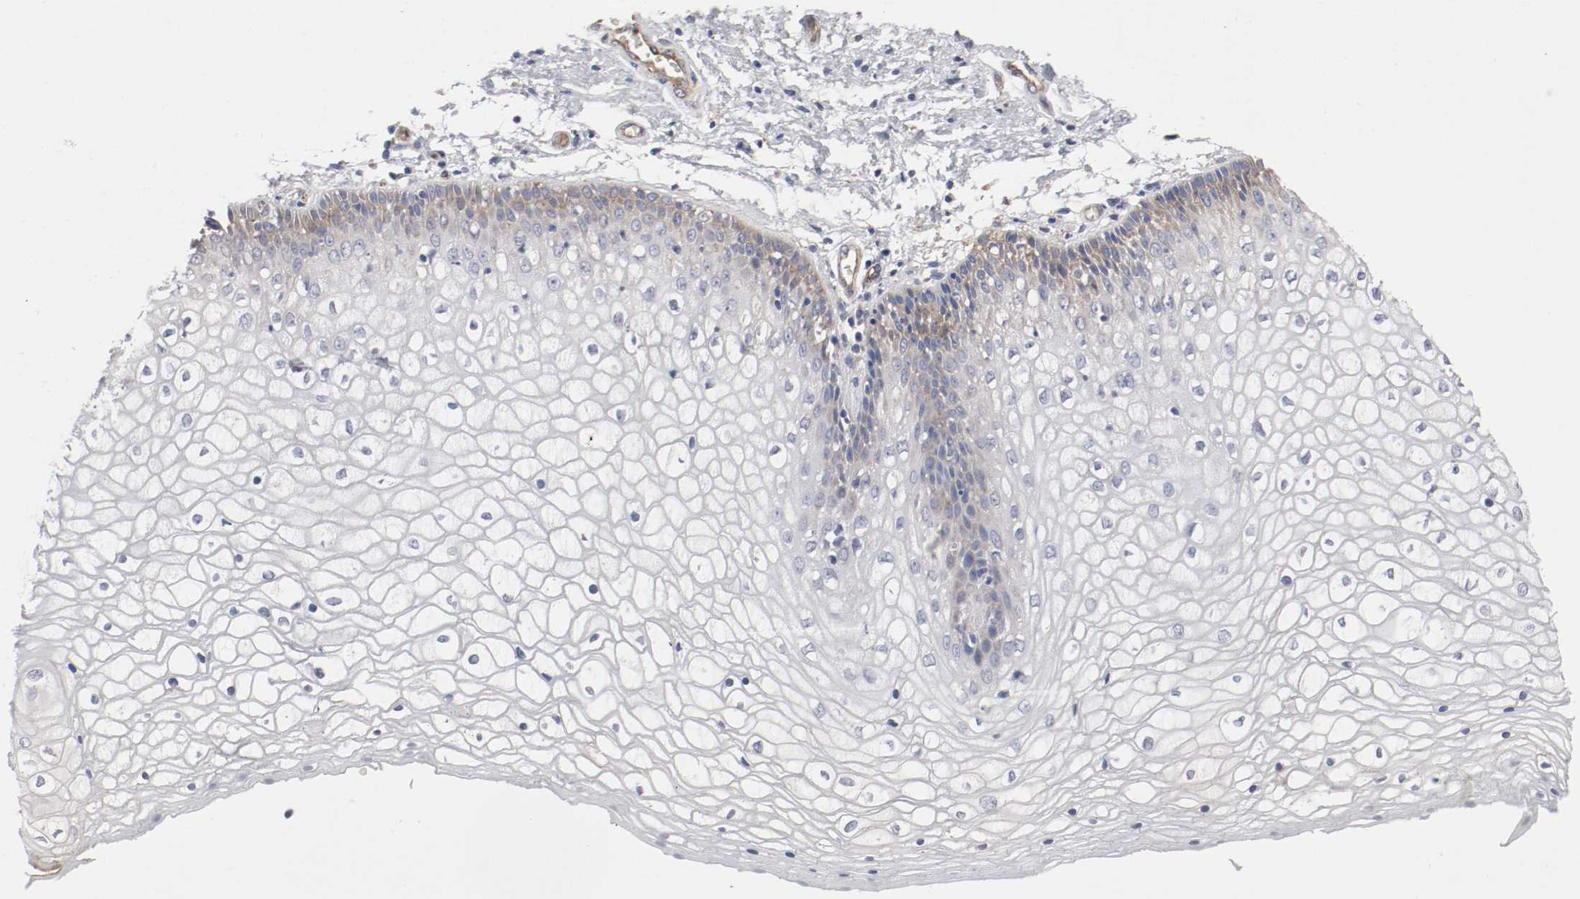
{"staining": {"intensity": "moderate", "quantity": "<25%", "location": "cytoplasmic/membranous"}, "tissue": "vagina", "cell_type": "Squamous epithelial cells", "image_type": "normal", "snomed": [{"axis": "morphology", "description": "Normal tissue, NOS"}, {"axis": "topography", "description": "Vagina"}], "caption": "An image showing moderate cytoplasmic/membranous staining in about <25% of squamous epithelial cells in unremarkable vagina, as visualized by brown immunohistochemical staining.", "gene": "GIT1", "patient": {"sex": "female", "age": 34}}